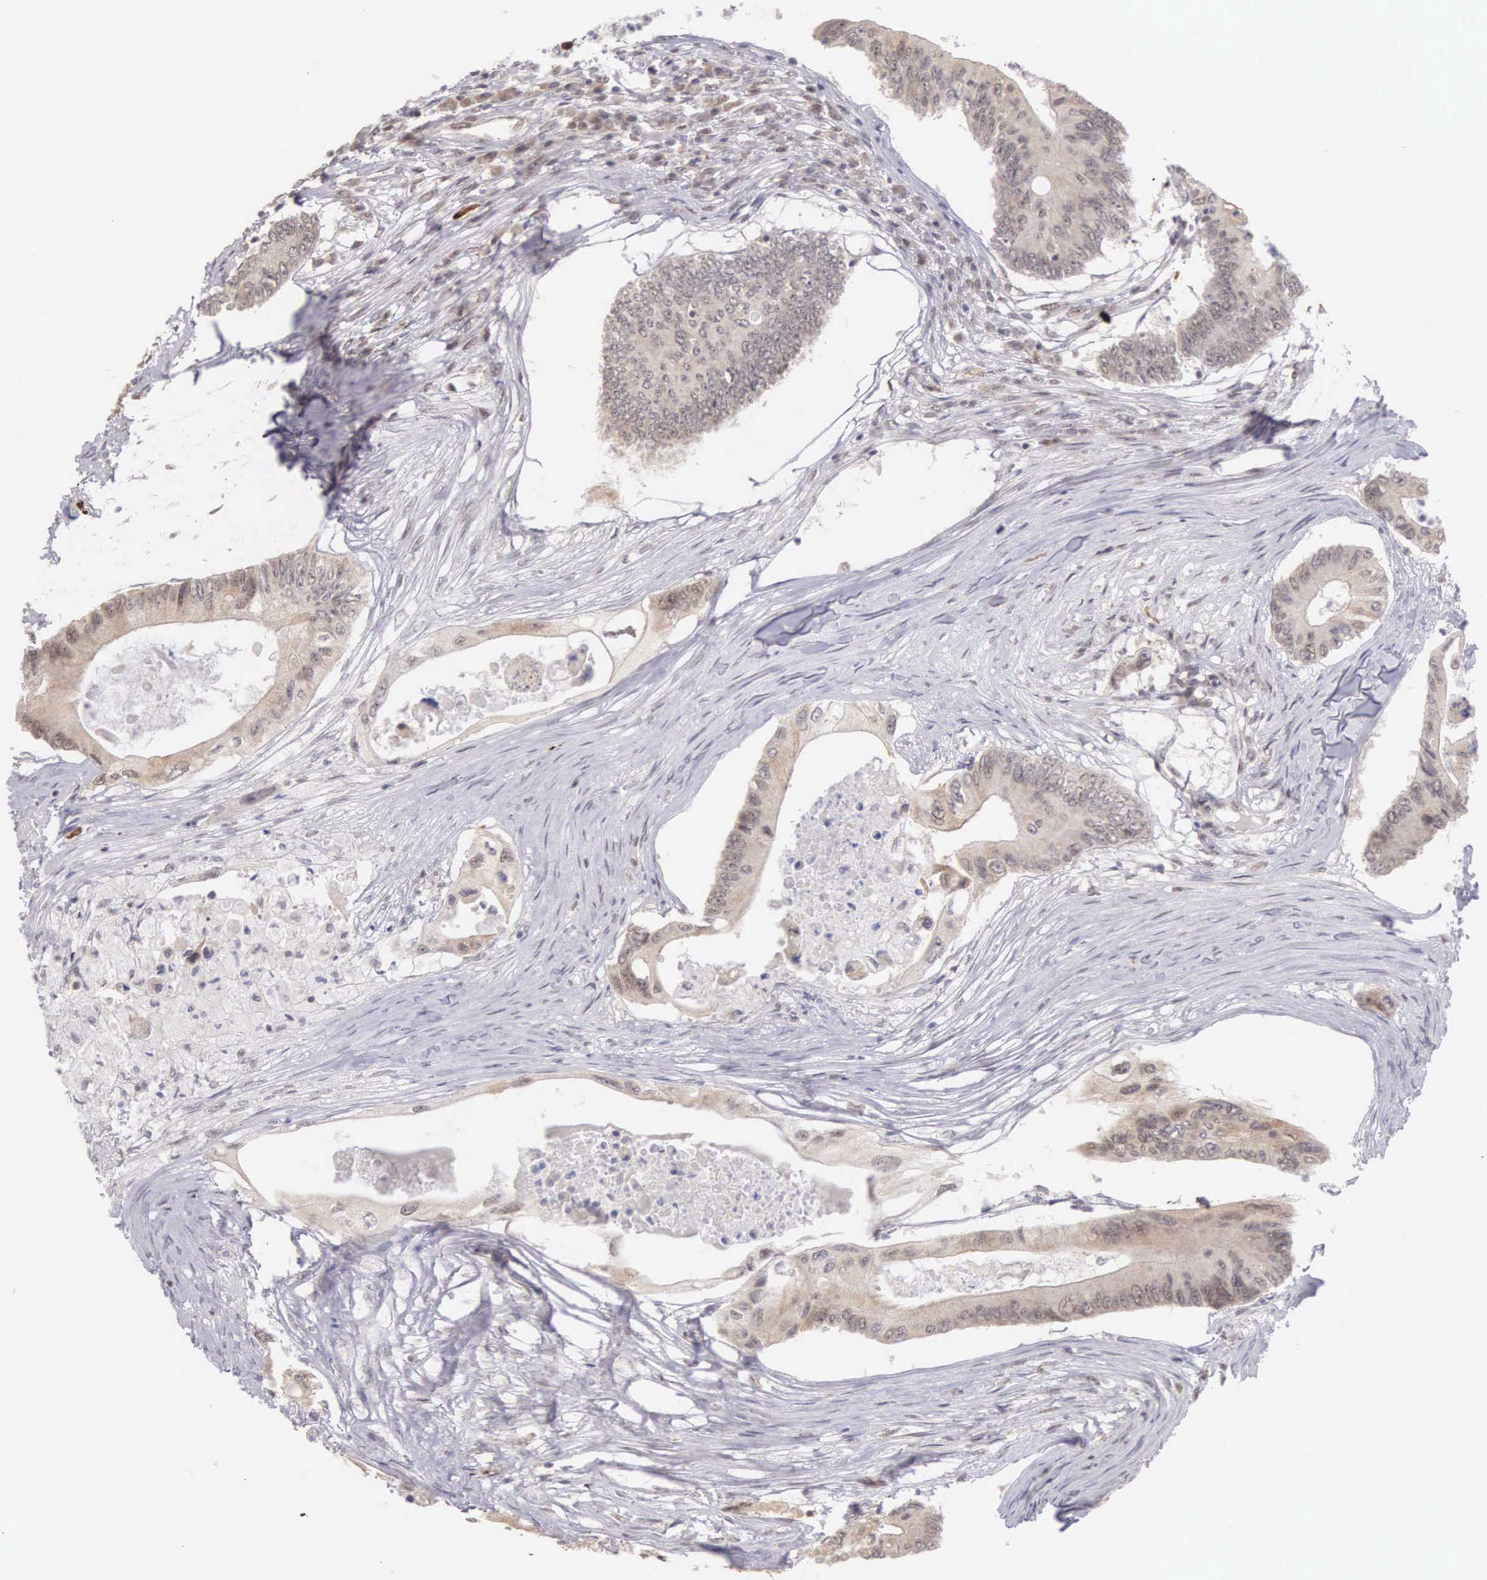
{"staining": {"intensity": "weak", "quantity": "<25%", "location": "cytoplasmic/membranous"}, "tissue": "colorectal cancer", "cell_type": "Tumor cells", "image_type": "cancer", "snomed": [{"axis": "morphology", "description": "Adenocarcinoma, NOS"}, {"axis": "topography", "description": "Colon"}], "caption": "The immunohistochemistry micrograph has no significant positivity in tumor cells of colorectal cancer (adenocarcinoma) tissue.", "gene": "HMGXB4", "patient": {"sex": "male", "age": 65}}